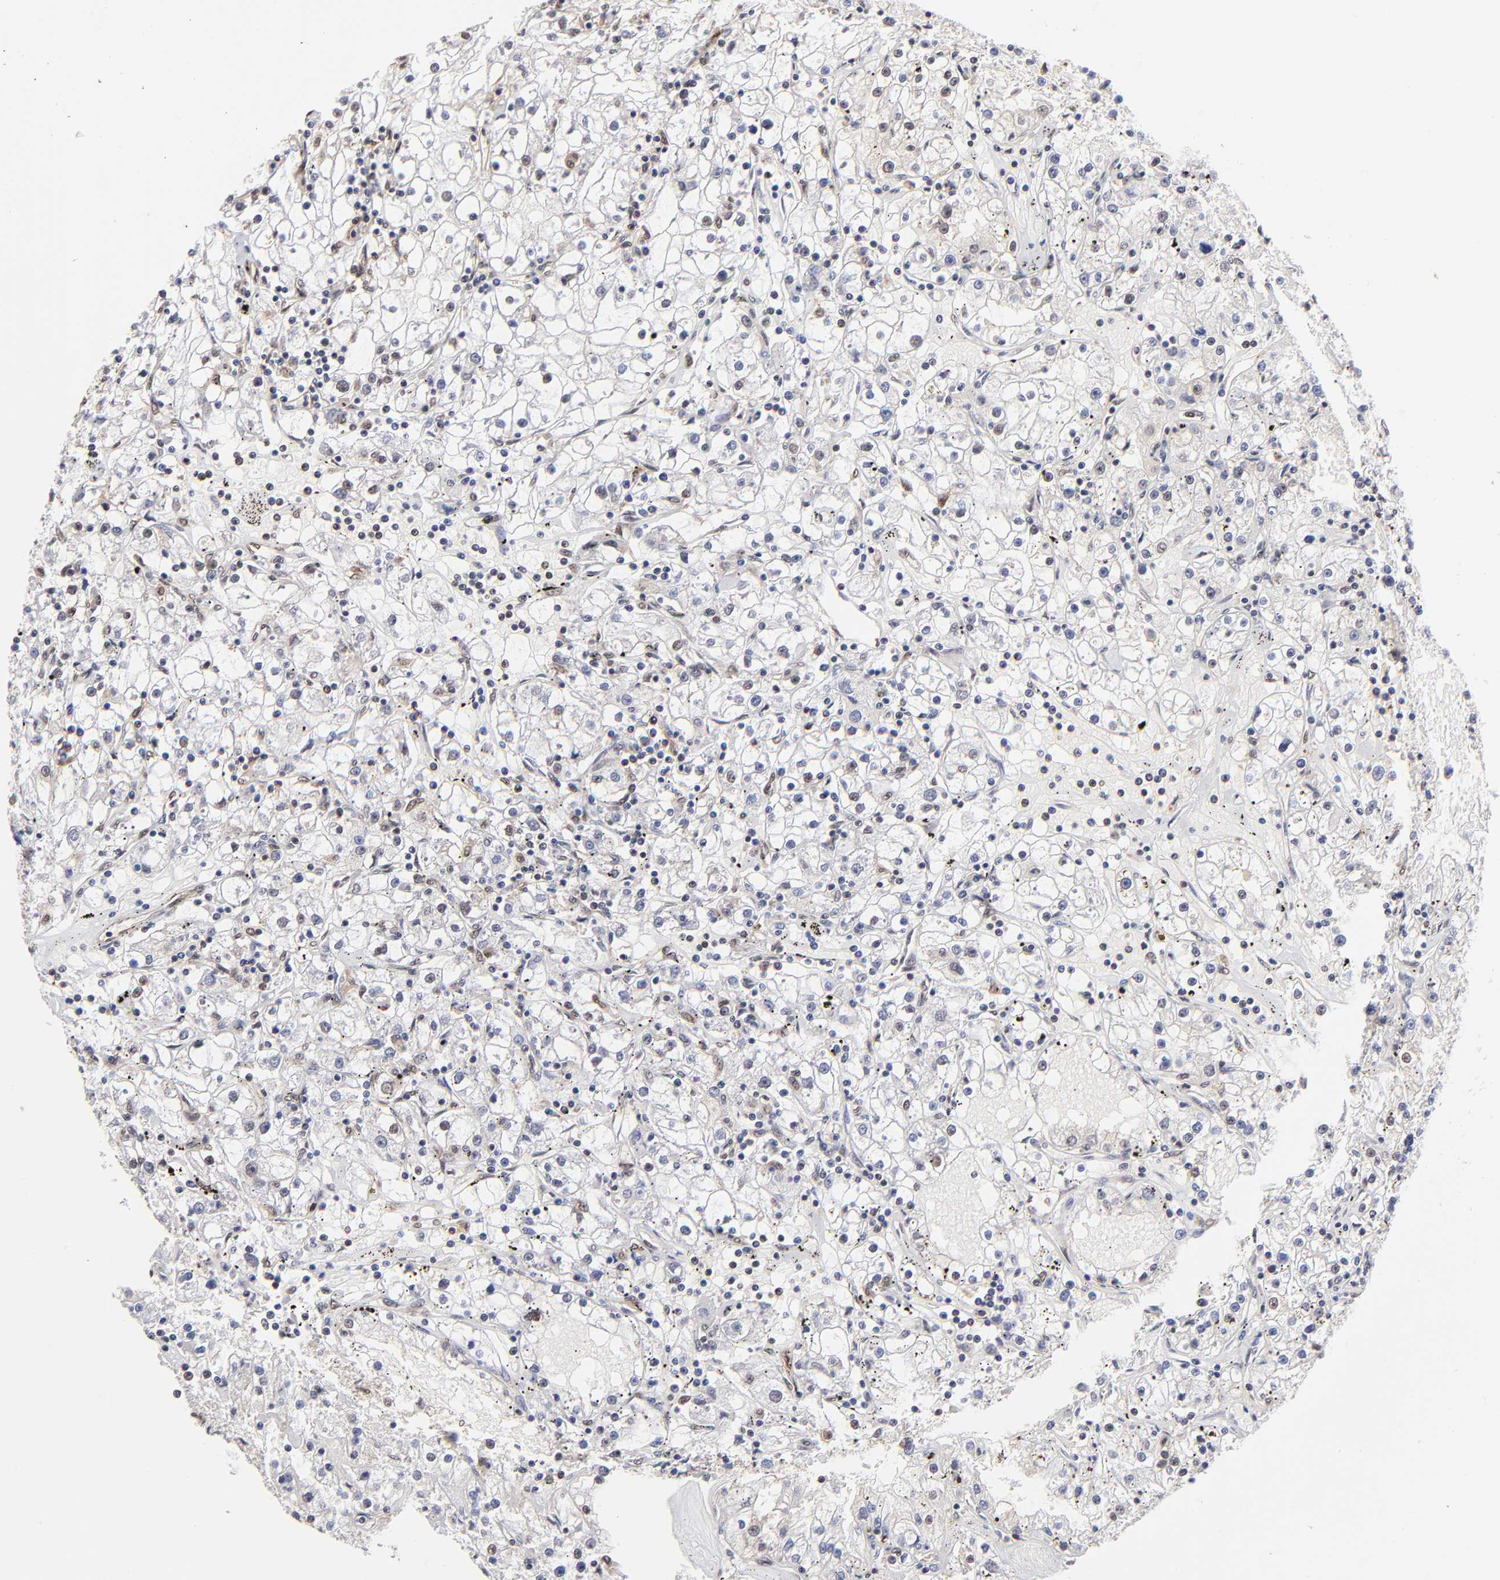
{"staining": {"intensity": "weak", "quantity": "<25%", "location": "cytoplasmic/membranous"}, "tissue": "renal cancer", "cell_type": "Tumor cells", "image_type": "cancer", "snomed": [{"axis": "morphology", "description": "Adenocarcinoma, NOS"}, {"axis": "topography", "description": "Kidney"}], "caption": "Immunohistochemistry of renal cancer (adenocarcinoma) reveals no expression in tumor cells.", "gene": "PSMC4", "patient": {"sex": "male", "age": 56}}